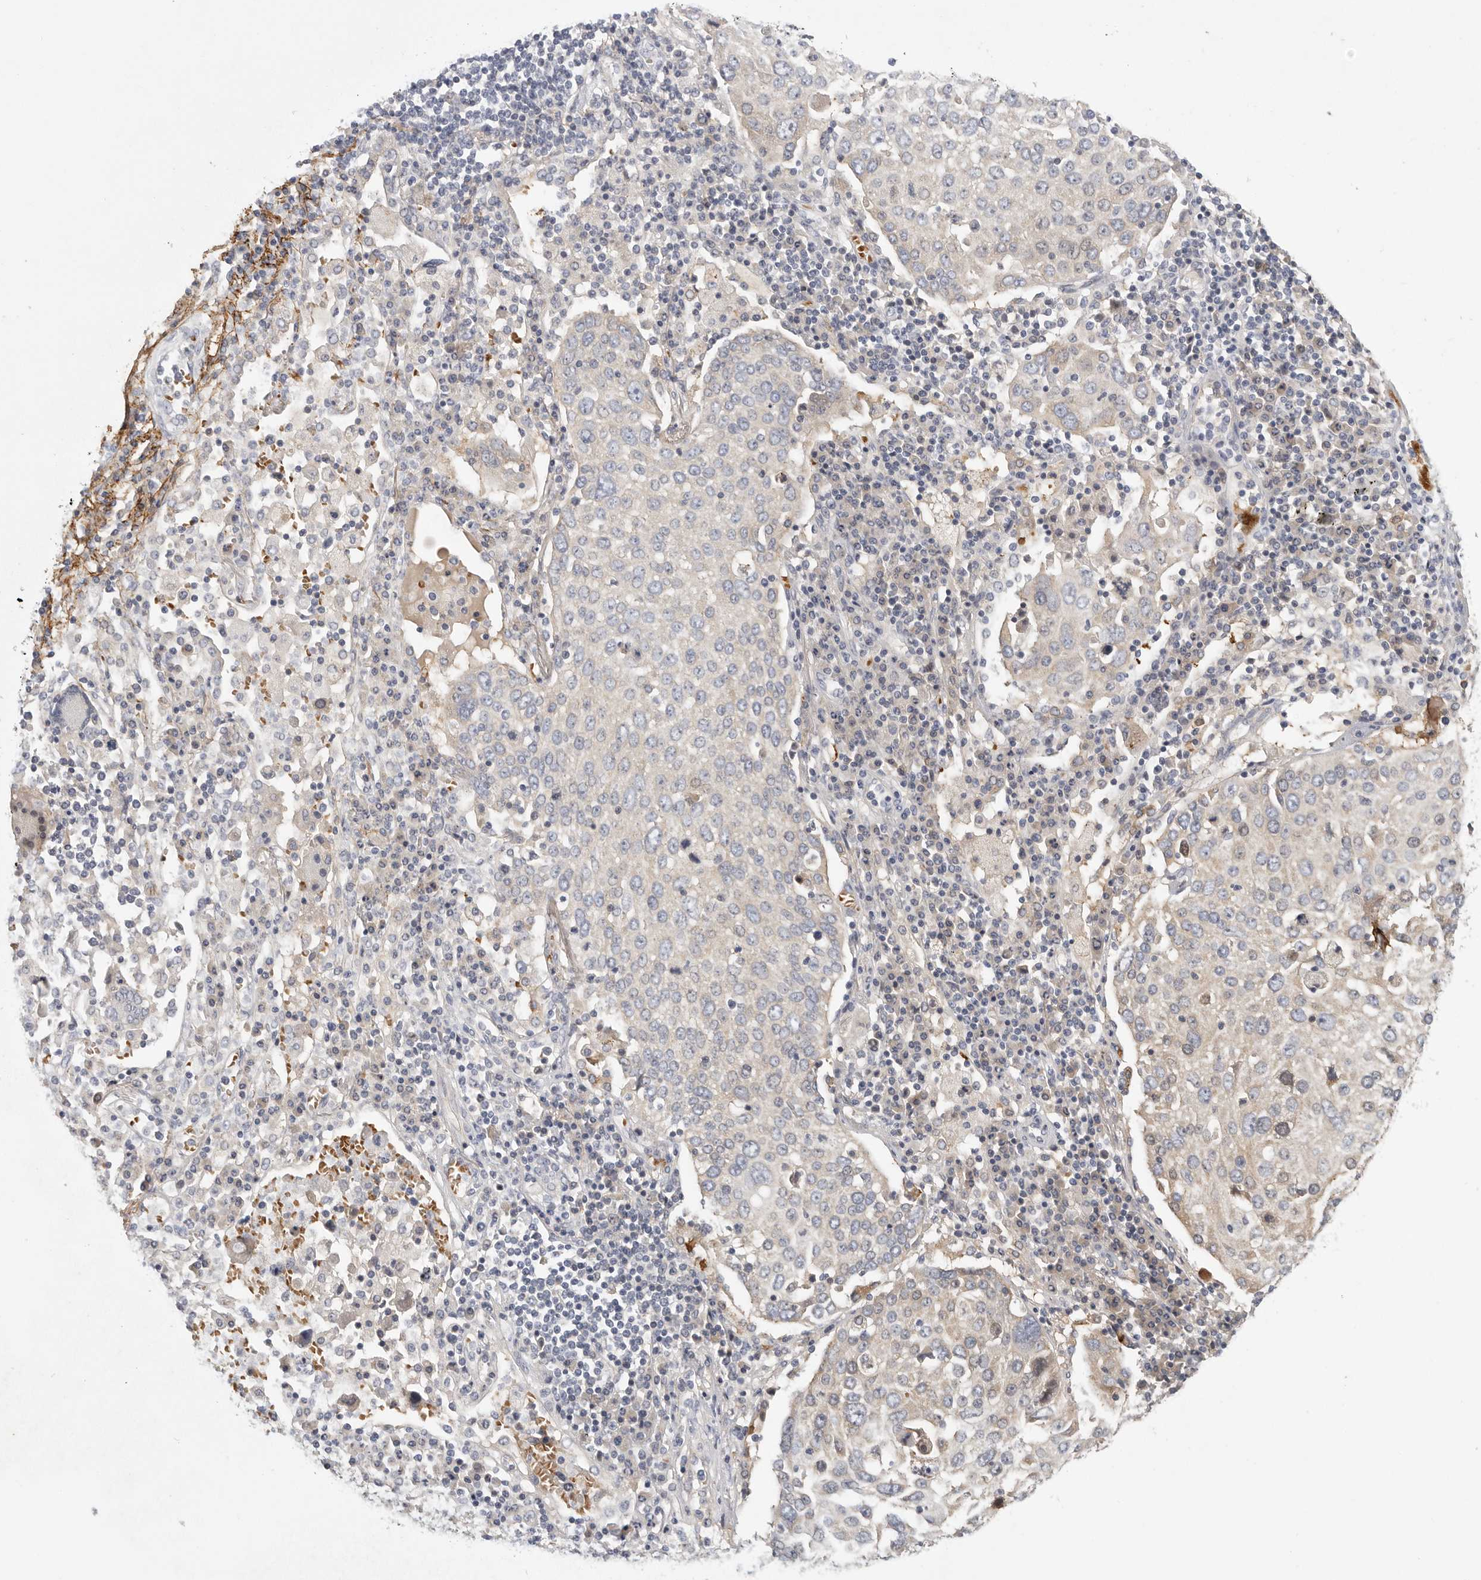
{"staining": {"intensity": "negative", "quantity": "none", "location": "none"}, "tissue": "lung cancer", "cell_type": "Tumor cells", "image_type": "cancer", "snomed": [{"axis": "morphology", "description": "Squamous cell carcinoma, NOS"}, {"axis": "topography", "description": "Lung"}], "caption": "Human squamous cell carcinoma (lung) stained for a protein using IHC shows no staining in tumor cells.", "gene": "CFAP298", "patient": {"sex": "male", "age": 65}}